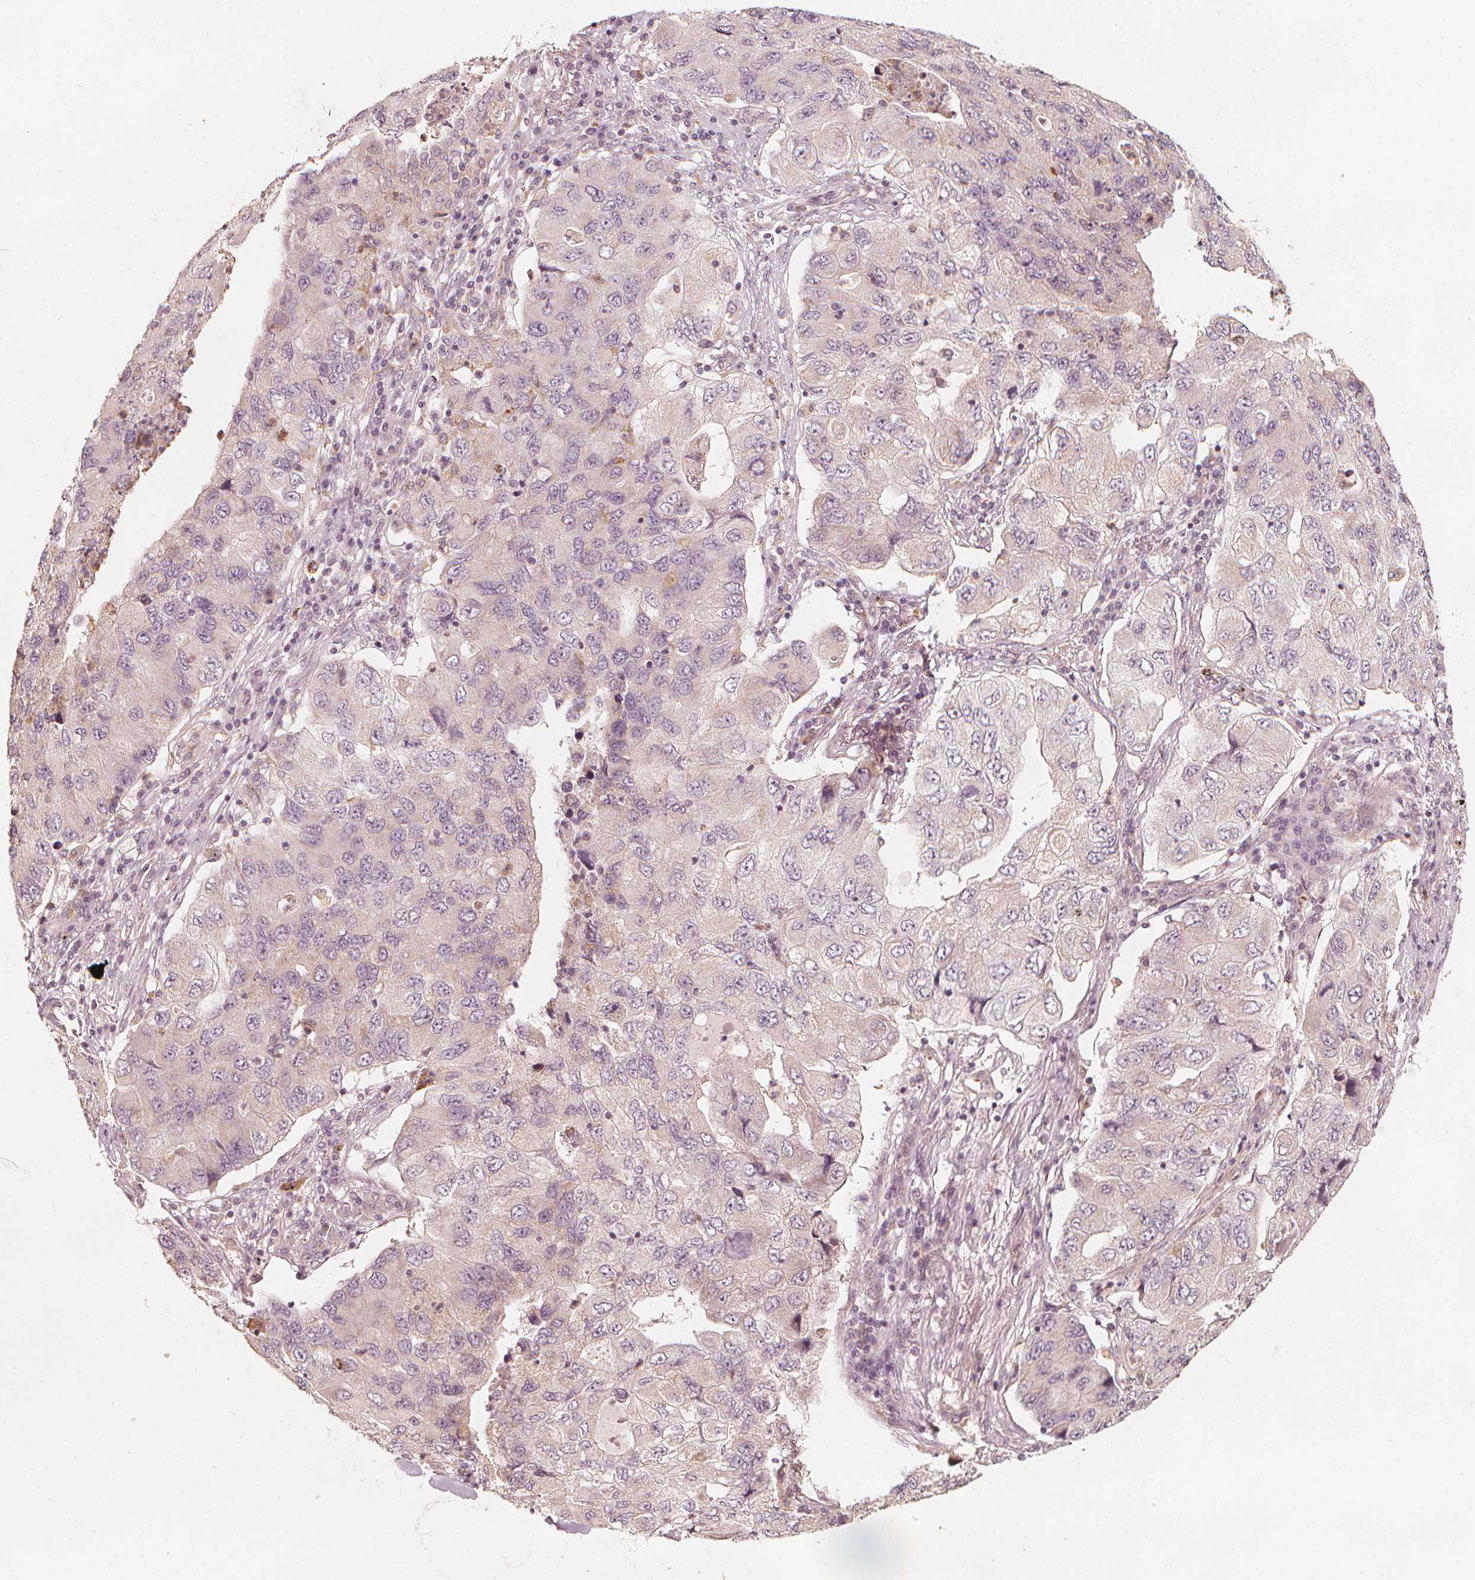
{"staining": {"intensity": "negative", "quantity": "none", "location": "none"}, "tissue": "lung cancer", "cell_type": "Tumor cells", "image_type": "cancer", "snomed": [{"axis": "morphology", "description": "Adenocarcinoma, NOS"}, {"axis": "morphology", "description": "Adenocarcinoma, metastatic, NOS"}, {"axis": "topography", "description": "Lymph node"}, {"axis": "topography", "description": "Lung"}], "caption": "Protein analysis of lung cancer displays no significant staining in tumor cells. (DAB immunohistochemistry with hematoxylin counter stain).", "gene": "NPC1L1", "patient": {"sex": "female", "age": 54}}